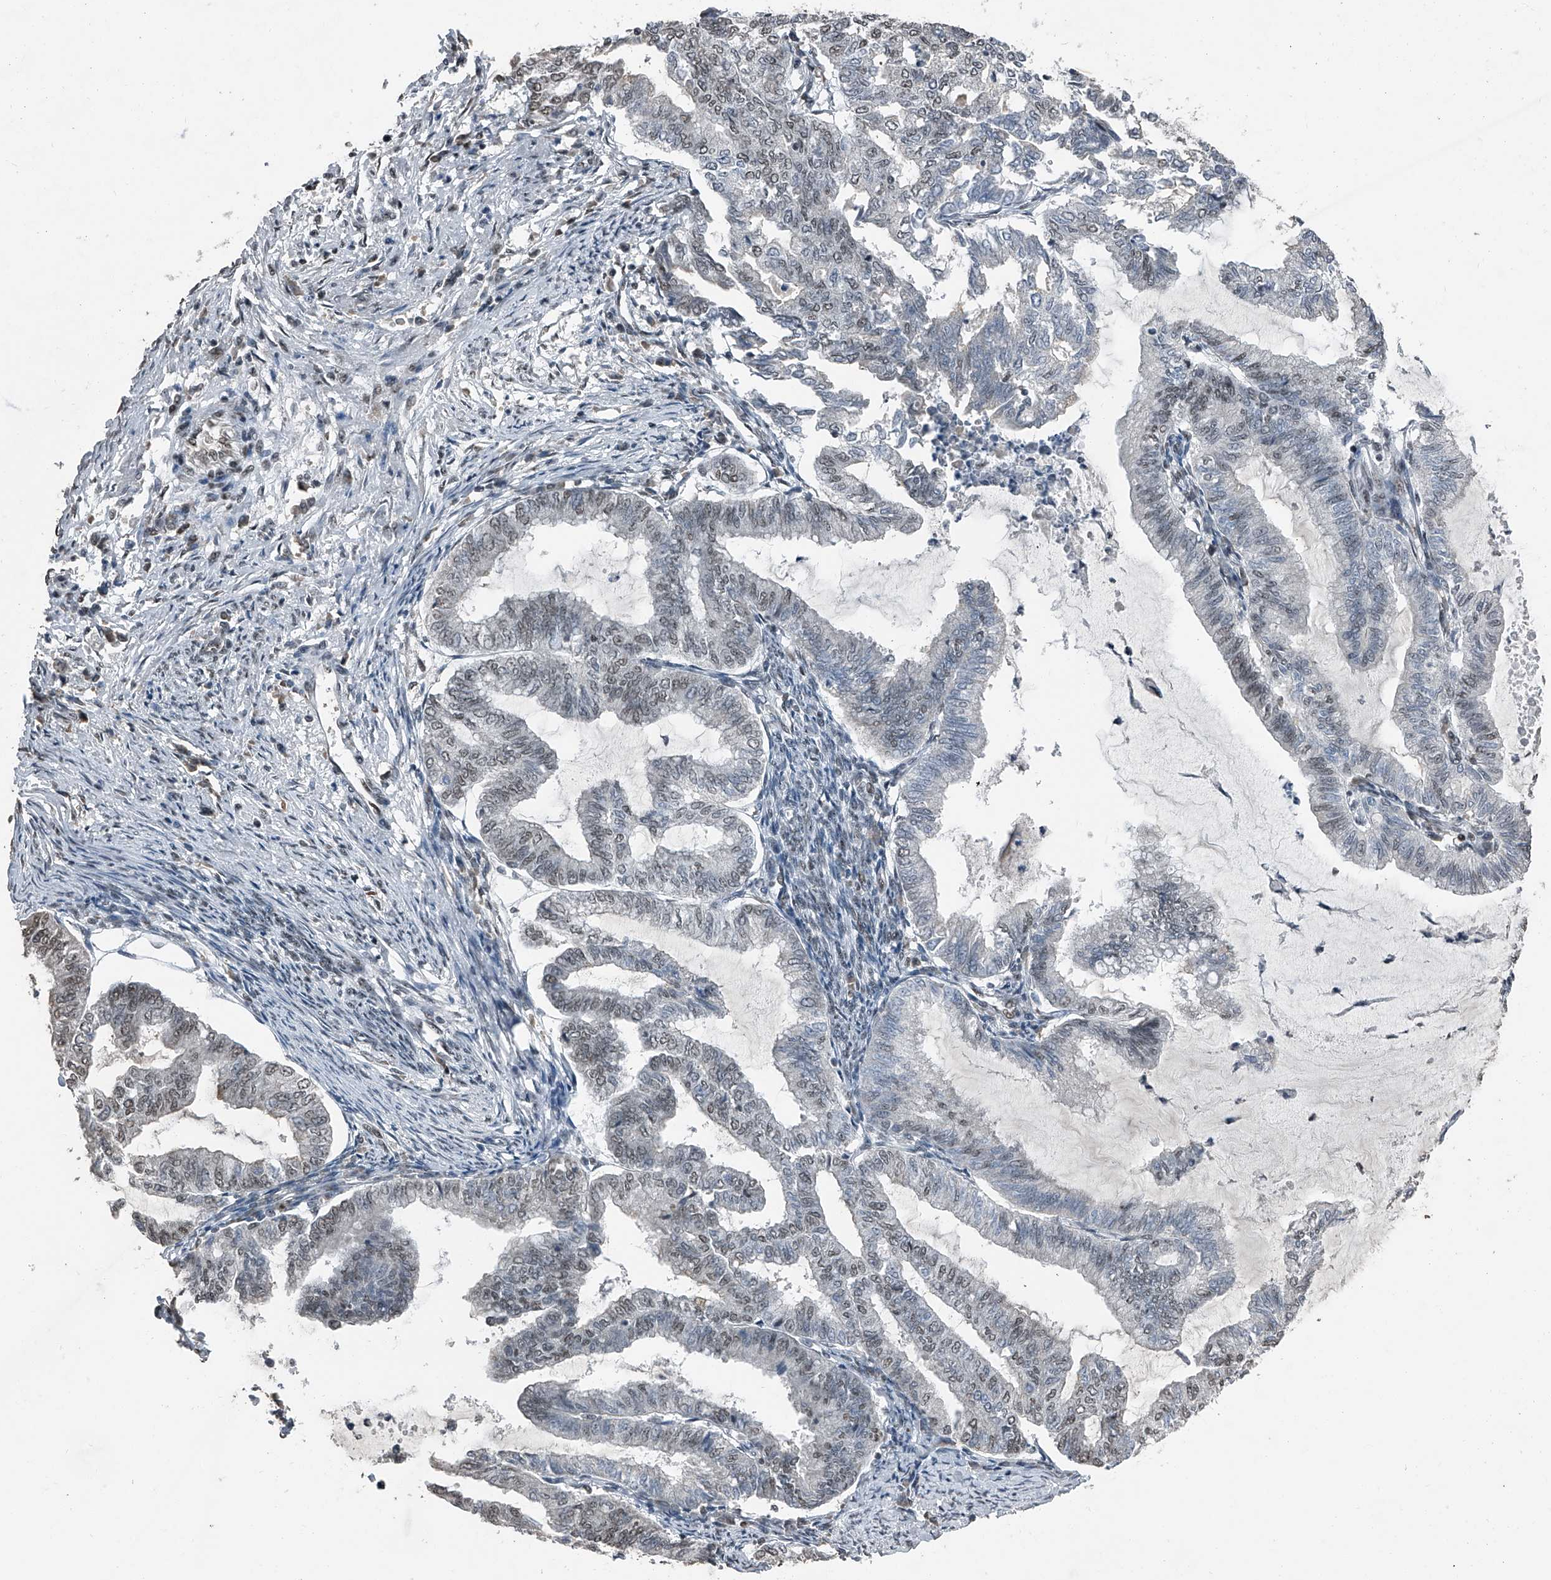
{"staining": {"intensity": "weak", "quantity": "25%-75%", "location": "nuclear"}, "tissue": "endometrial cancer", "cell_type": "Tumor cells", "image_type": "cancer", "snomed": [{"axis": "morphology", "description": "Adenocarcinoma, NOS"}, {"axis": "topography", "description": "Endometrium"}], "caption": "Tumor cells exhibit weak nuclear positivity in approximately 25%-75% of cells in adenocarcinoma (endometrial). (DAB IHC, brown staining for protein, blue staining for nuclei).", "gene": "TCOF1", "patient": {"sex": "female", "age": 79}}